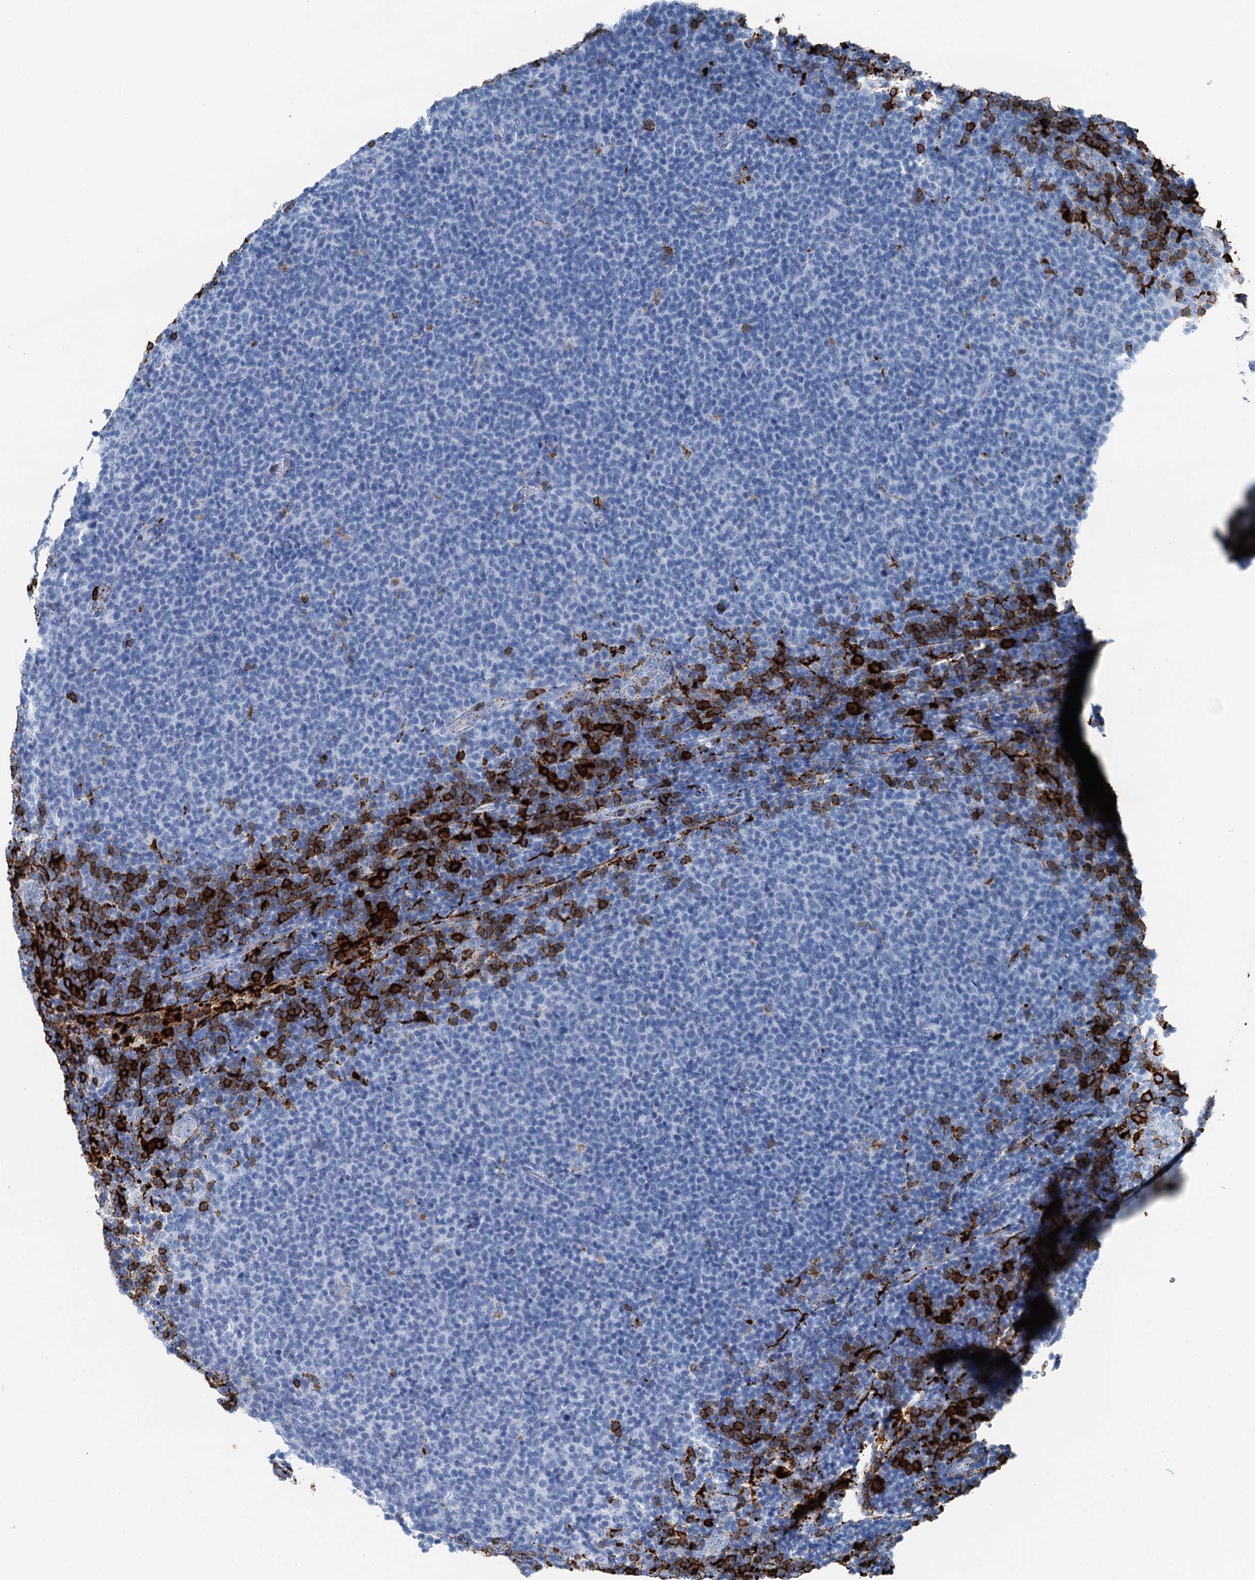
{"staining": {"intensity": "negative", "quantity": "none", "location": "none"}, "tissue": "lymphoma", "cell_type": "Tumor cells", "image_type": "cancer", "snomed": [{"axis": "morphology", "description": "Malignant lymphoma, non-Hodgkin's type, Low grade"}, {"axis": "topography", "description": "Lymph node"}], "caption": "IHC micrograph of neoplastic tissue: human malignant lymphoma, non-Hodgkin's type (low-grade) stained with DAB (3,3'-diaminobenzidine) displays no significant protein staining in tumor cells.", "gene": "PLAC8", "patient": {"sex": "male", "age": 66}}